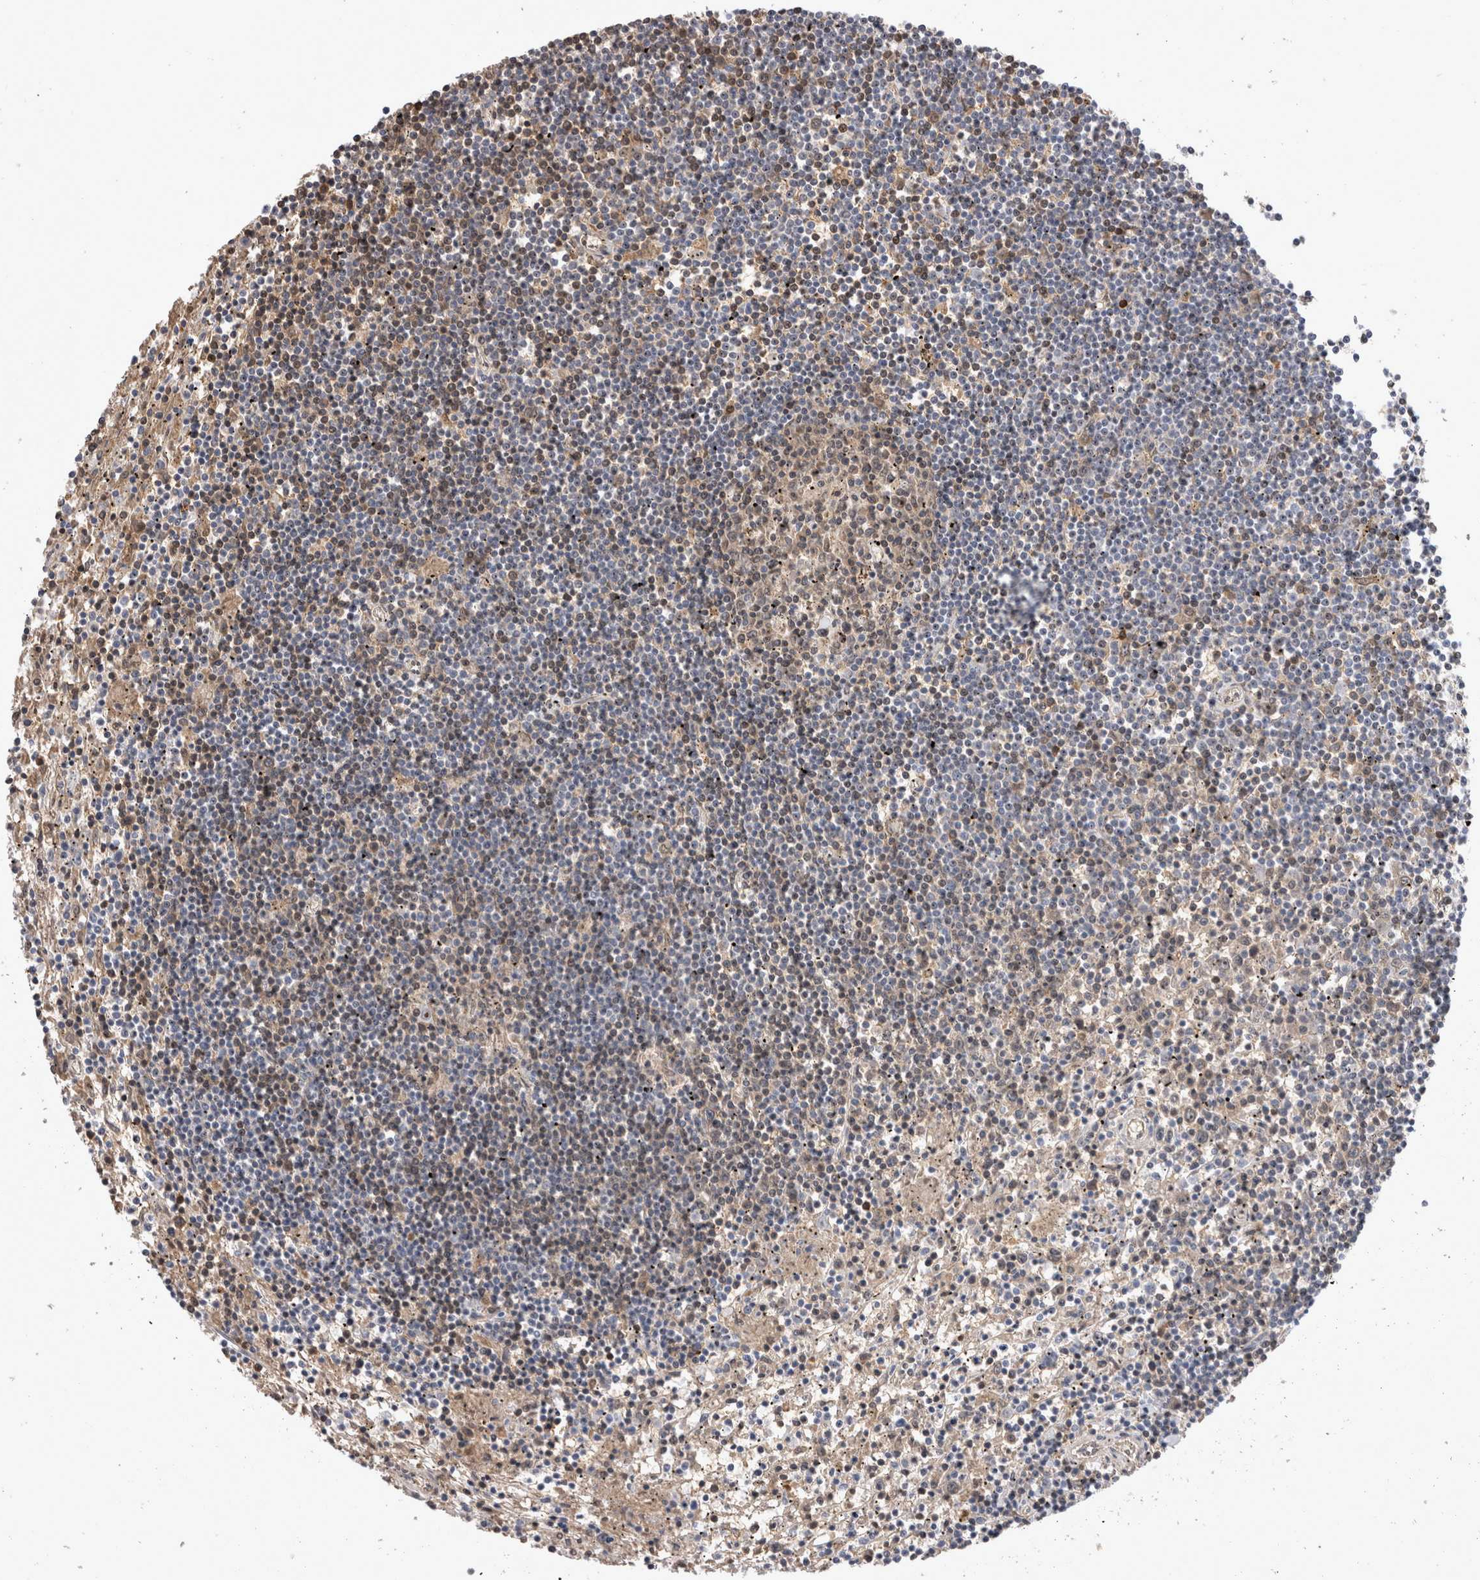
{"staining": {"intensity": "moderate", "quantity": "<25%", "location": "cytoplasmic/membranous"}, "tissue": "lymphoma", "cell_type": "Tumor cells", "image_type": "cancer", "snomed": [{"axis": "morphology", "description": "Malignant lymphoma, non-Hodgkin's type, Low grade"}, {"axis": "topography", "description": "Spleen"}], "caption": "The immunohistochemical stain labels moderate cytoplasmic/membranous staining in tumor cells of lymphoma tissue.", "gene": "IFI44", "patient": {"sex": "male", "age": 76}}